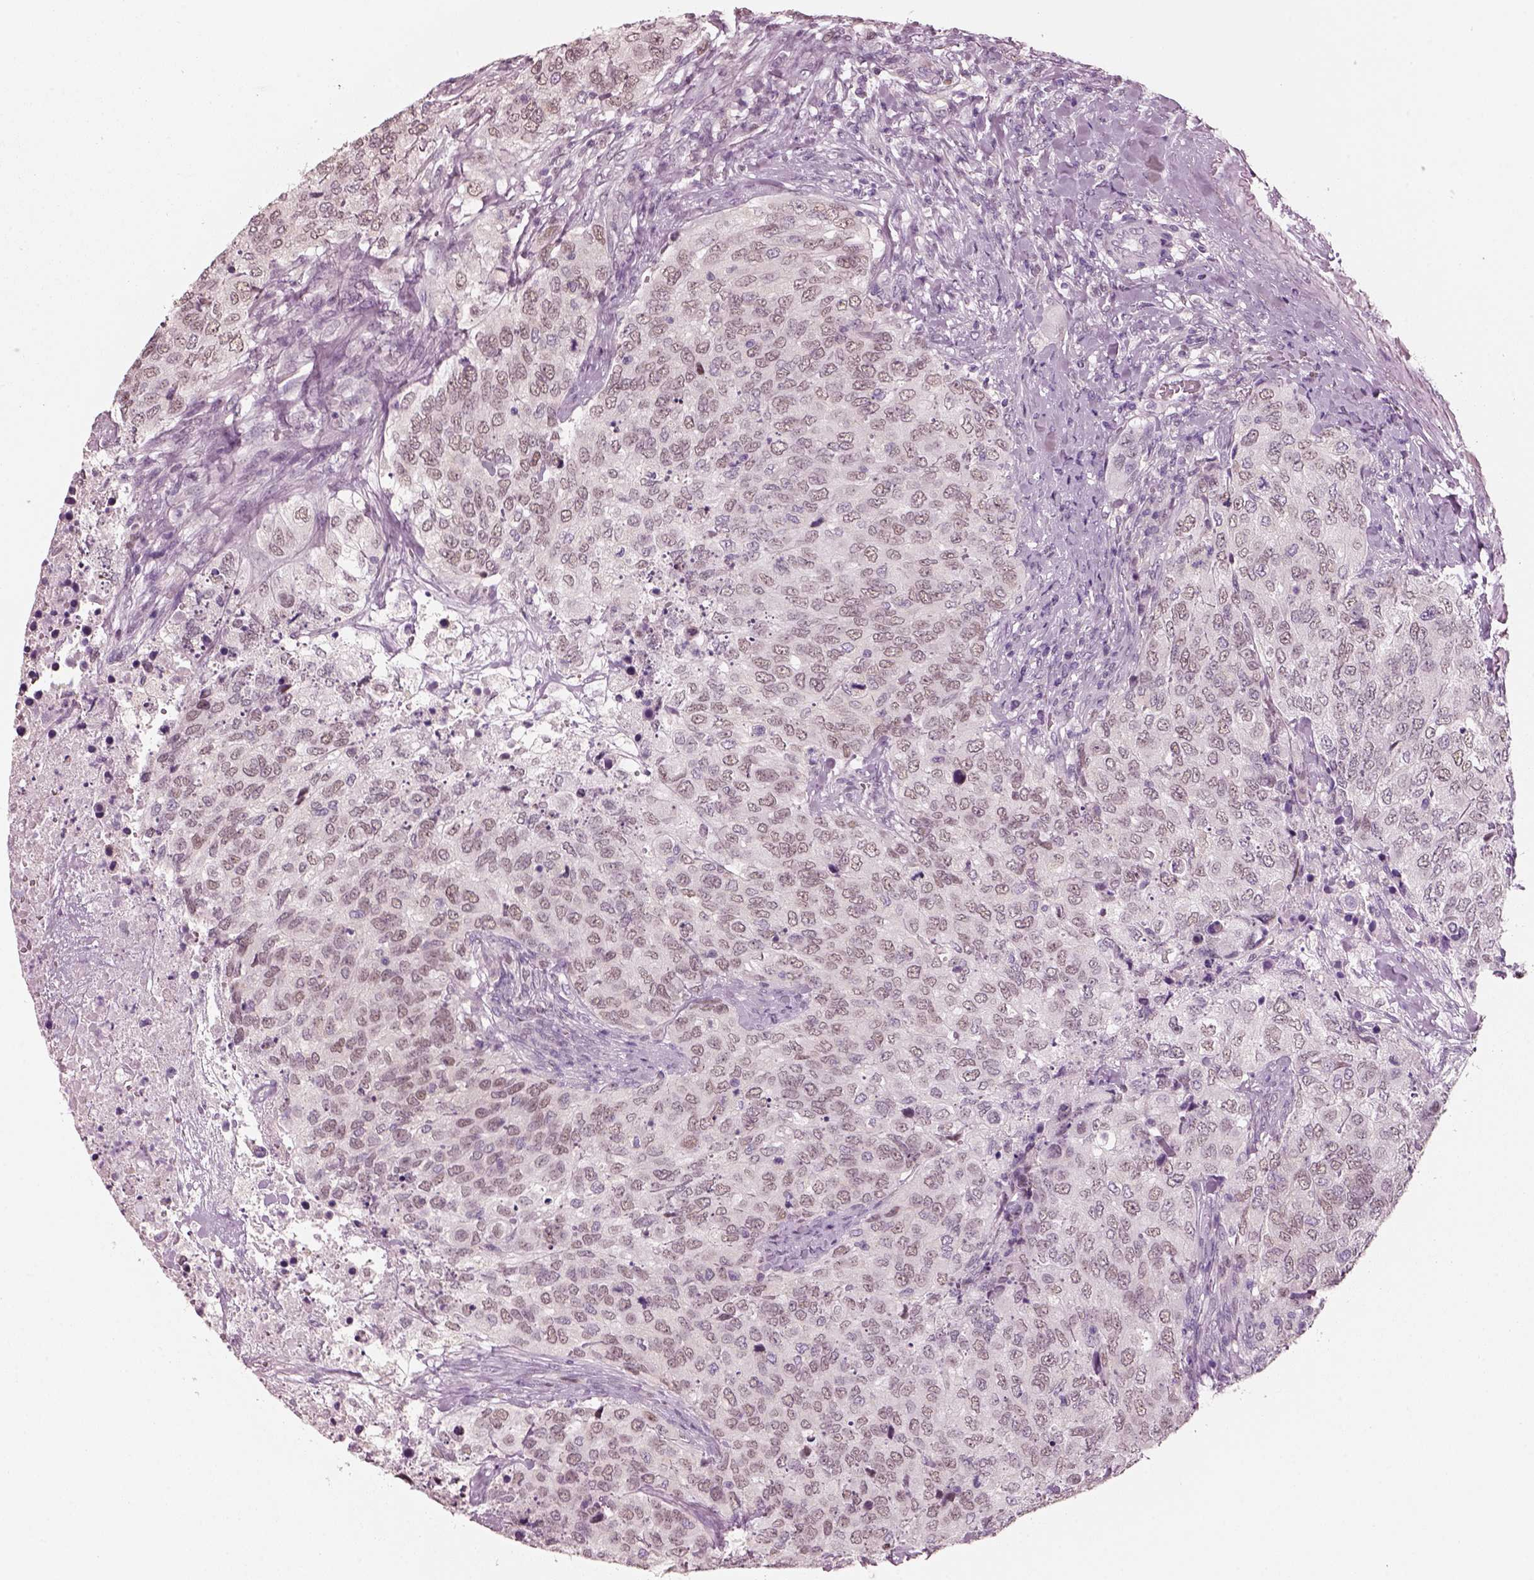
{"staining": {"intensity": "weak", "quantity": "25%-75%", "location": "nuclear"}, "tissue": "urothelial cancer", "cell_type": "Tumor cells", "image_type": "cancer", "snomed": [{"axis": "morphology", "description": "Urothelial carcinoma, High grade"}, {"axis": "topography", "description": "Urinary bladder"}], "caption": "High-grade urothelial carcinoma stained with a brown dye displays weak nuclear positive positivity in approximately 25%-75% of tumor cells.", "gene": "ELSPBP1", "patient": {"sex": "female", "age": 78}}